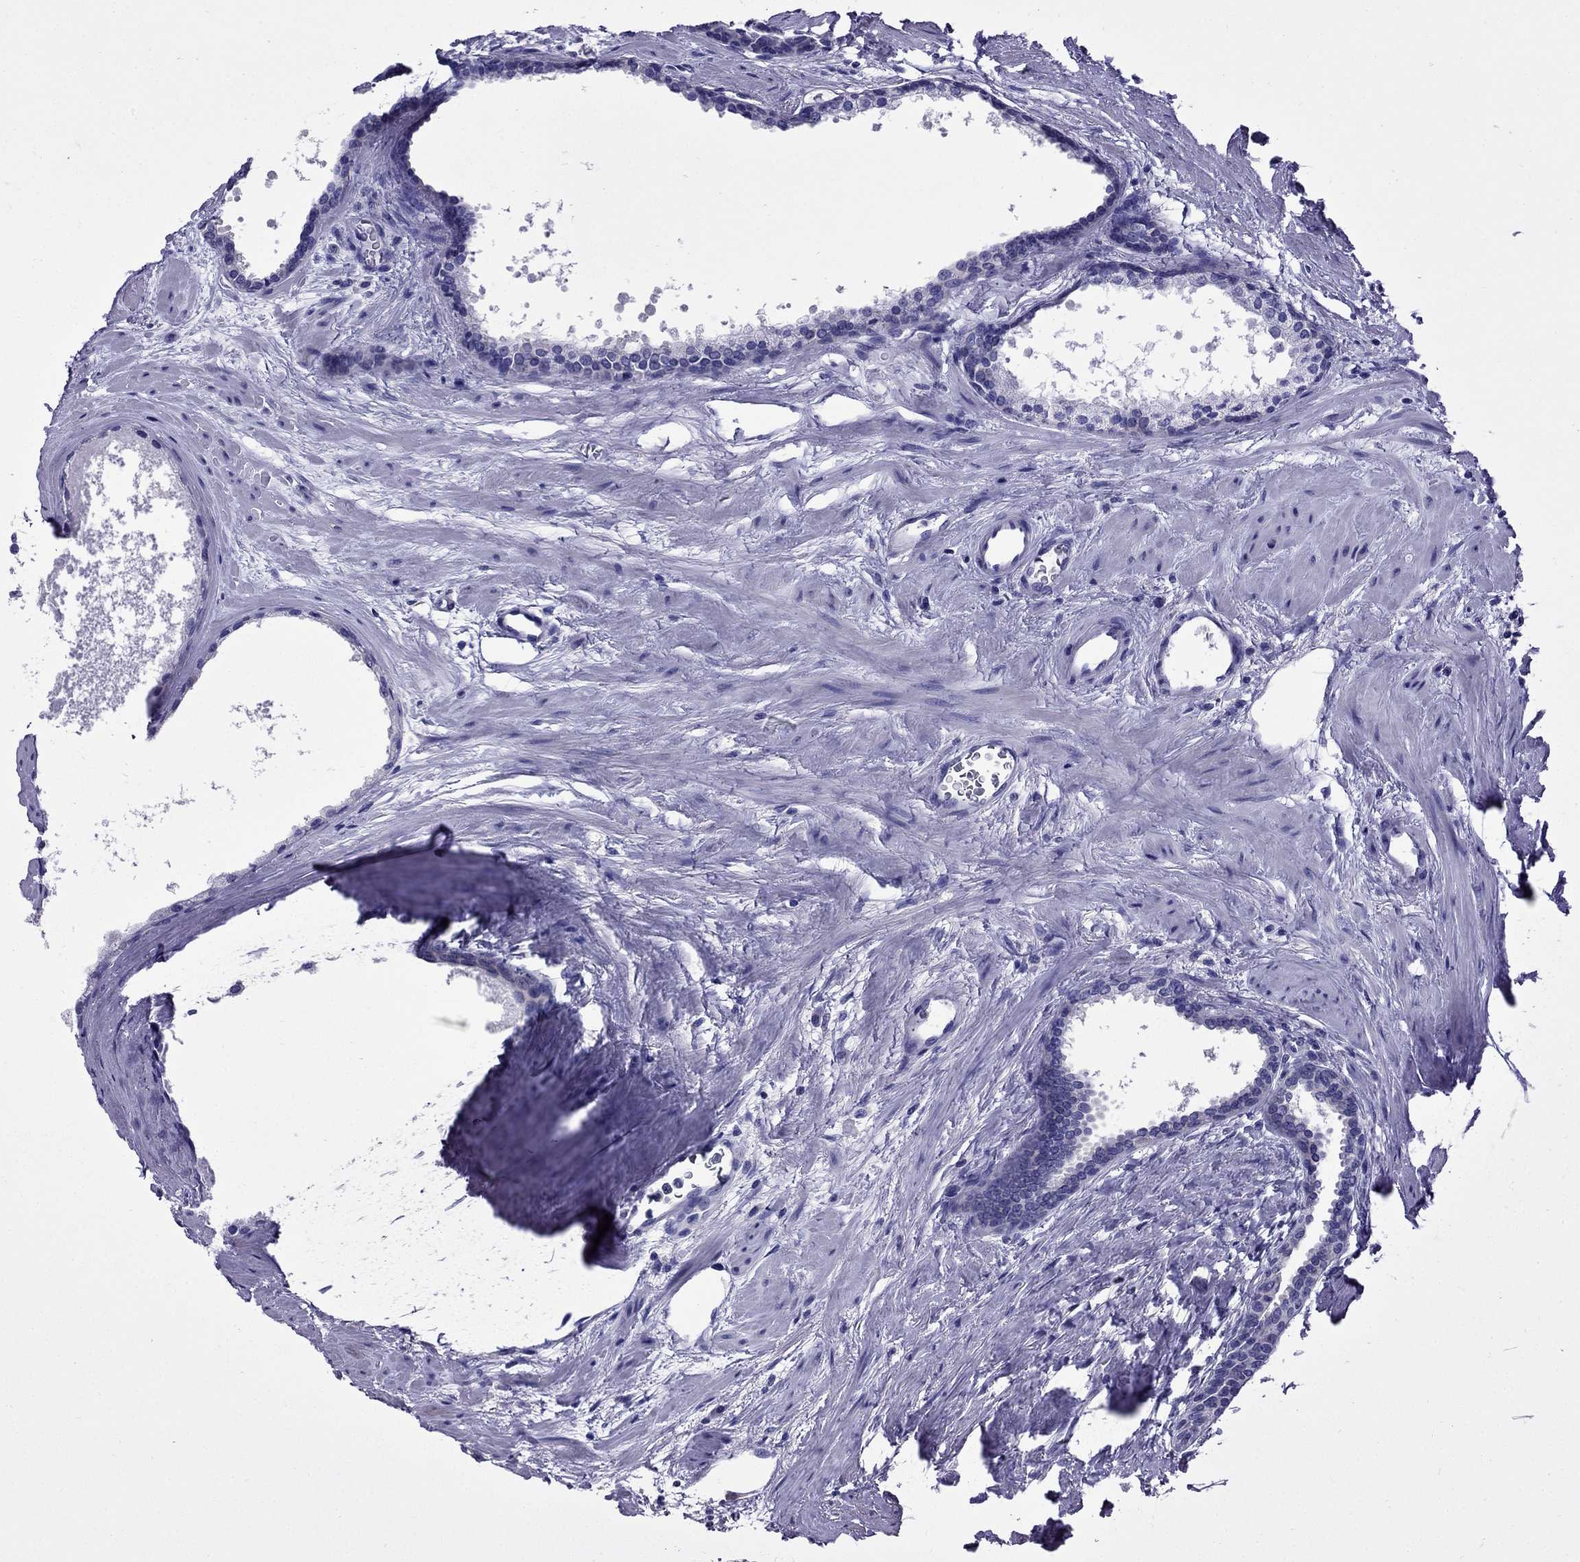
{"staining": {"intensity": "negative", "quantity": "none", "location": "none"}, "tissue": "prostate cancer", "cell_type": "Tumor cells", "image_type": "cancer", "snomed": [{"axis": "morphology", "description": "Adenocarcinoma, Low grade"}, {"axis": "topography", "description": "Prostate"}], "caption": "A photomicrograph of adenocarcinoma (low-grade) (prostate) stained for a protein displays no brown staining in tumor cells.", "gene": "OXCT2", "patient": {"sex": "male", "age": 56}}